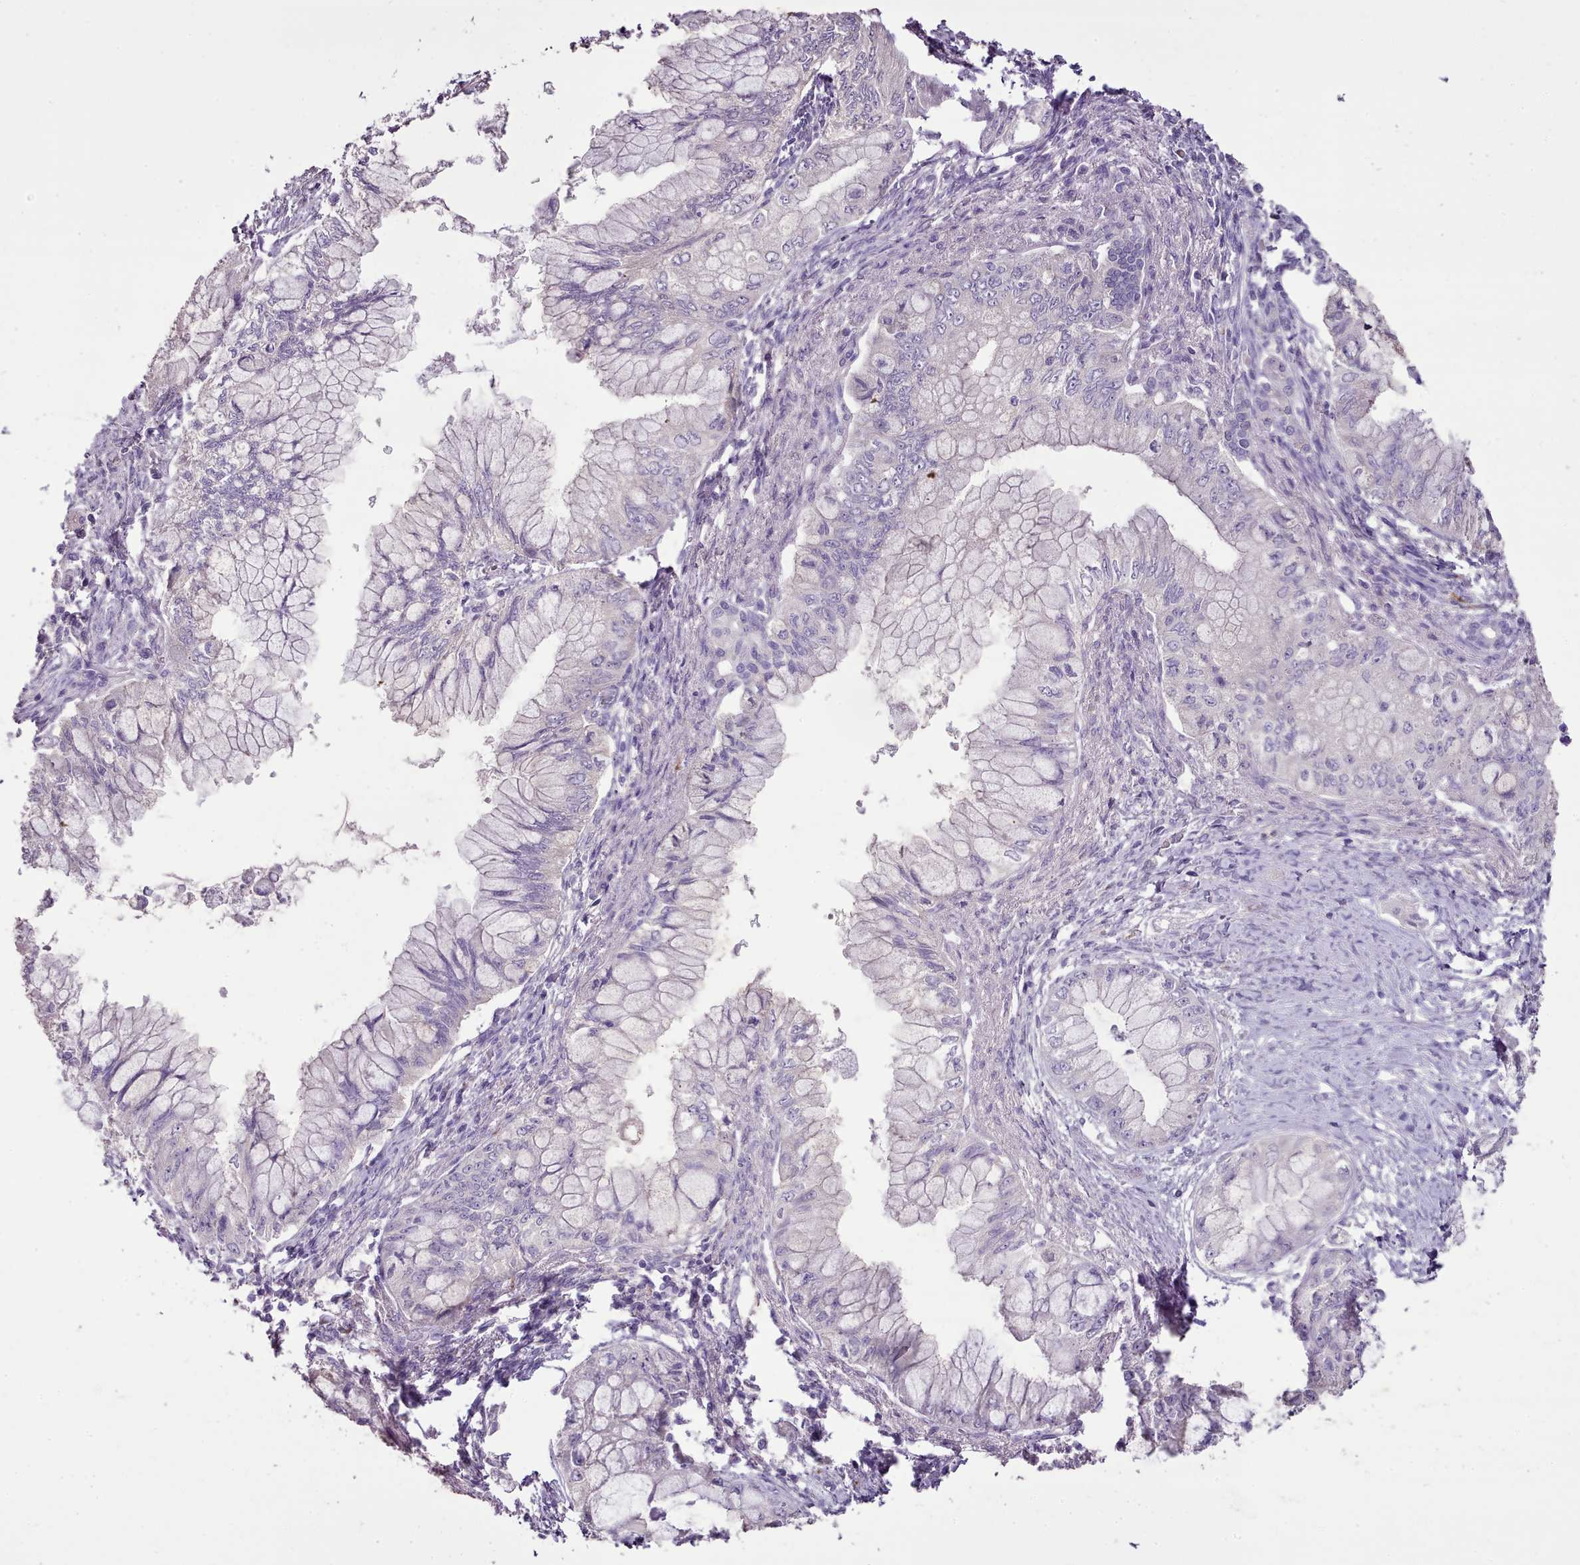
{"staining": {"intensity": "negative", "quantity": "none", "location": "none"}, "tissue": "pancreatic cancer", "cell_type": "Tumor cells", "image_type": "cancer", "snomed": [{"axis": "morphology", "description": "Adenocarcinoma, NOS"}, {"axis": "topography", "description": "Pancreas"}], "caption": "Immunohistochemical staining of pancreatic adenocarcinoma demonstrates no significant staining in tumor cells. (Brightfield microscopy of DAB (3,3'-diaminobenzidine) immunohistochemistry (IHC) at high magnification).", "gene": "BLOC1S2", "patient": {"sex": "male", "age": 48}}